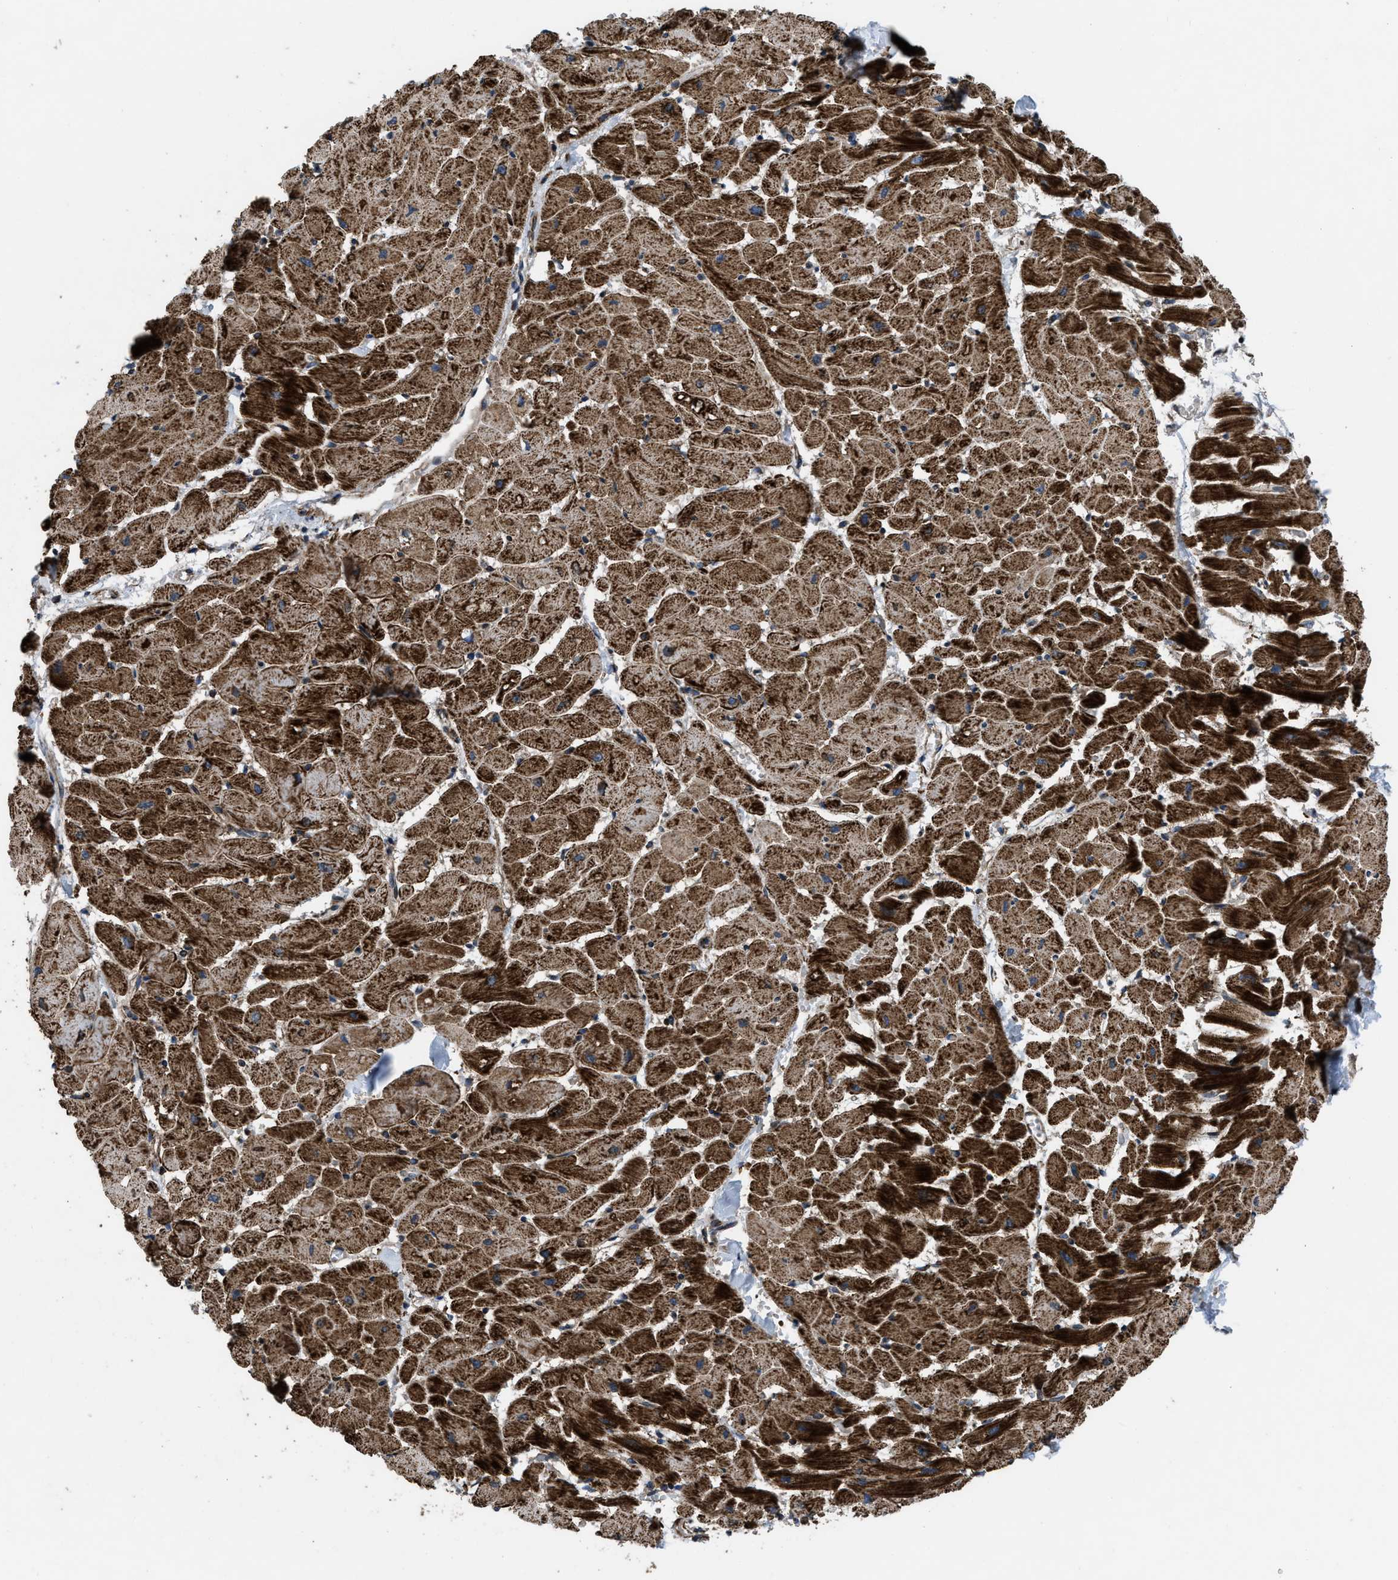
{"staining": {"intensity": "strong", "quantity": ">75%", "location": "cytoplasmic/membranous"}, "tissue": "heart muscle", "cell_type": "Cardiomyocytes", "image_type": "normal", "snomed": [{"axis": "morphology", "description": "Normal tissue, NOS"}, {"axis": "topography", "description": "Heart"}], "caption": "Protein staining of benign heart muscle reveals strong cytoplasmic/membranous staining in about >75% of cardiomyocytes.", "gene": "PER3", "patient": {"sex": "female", "age": 19}}